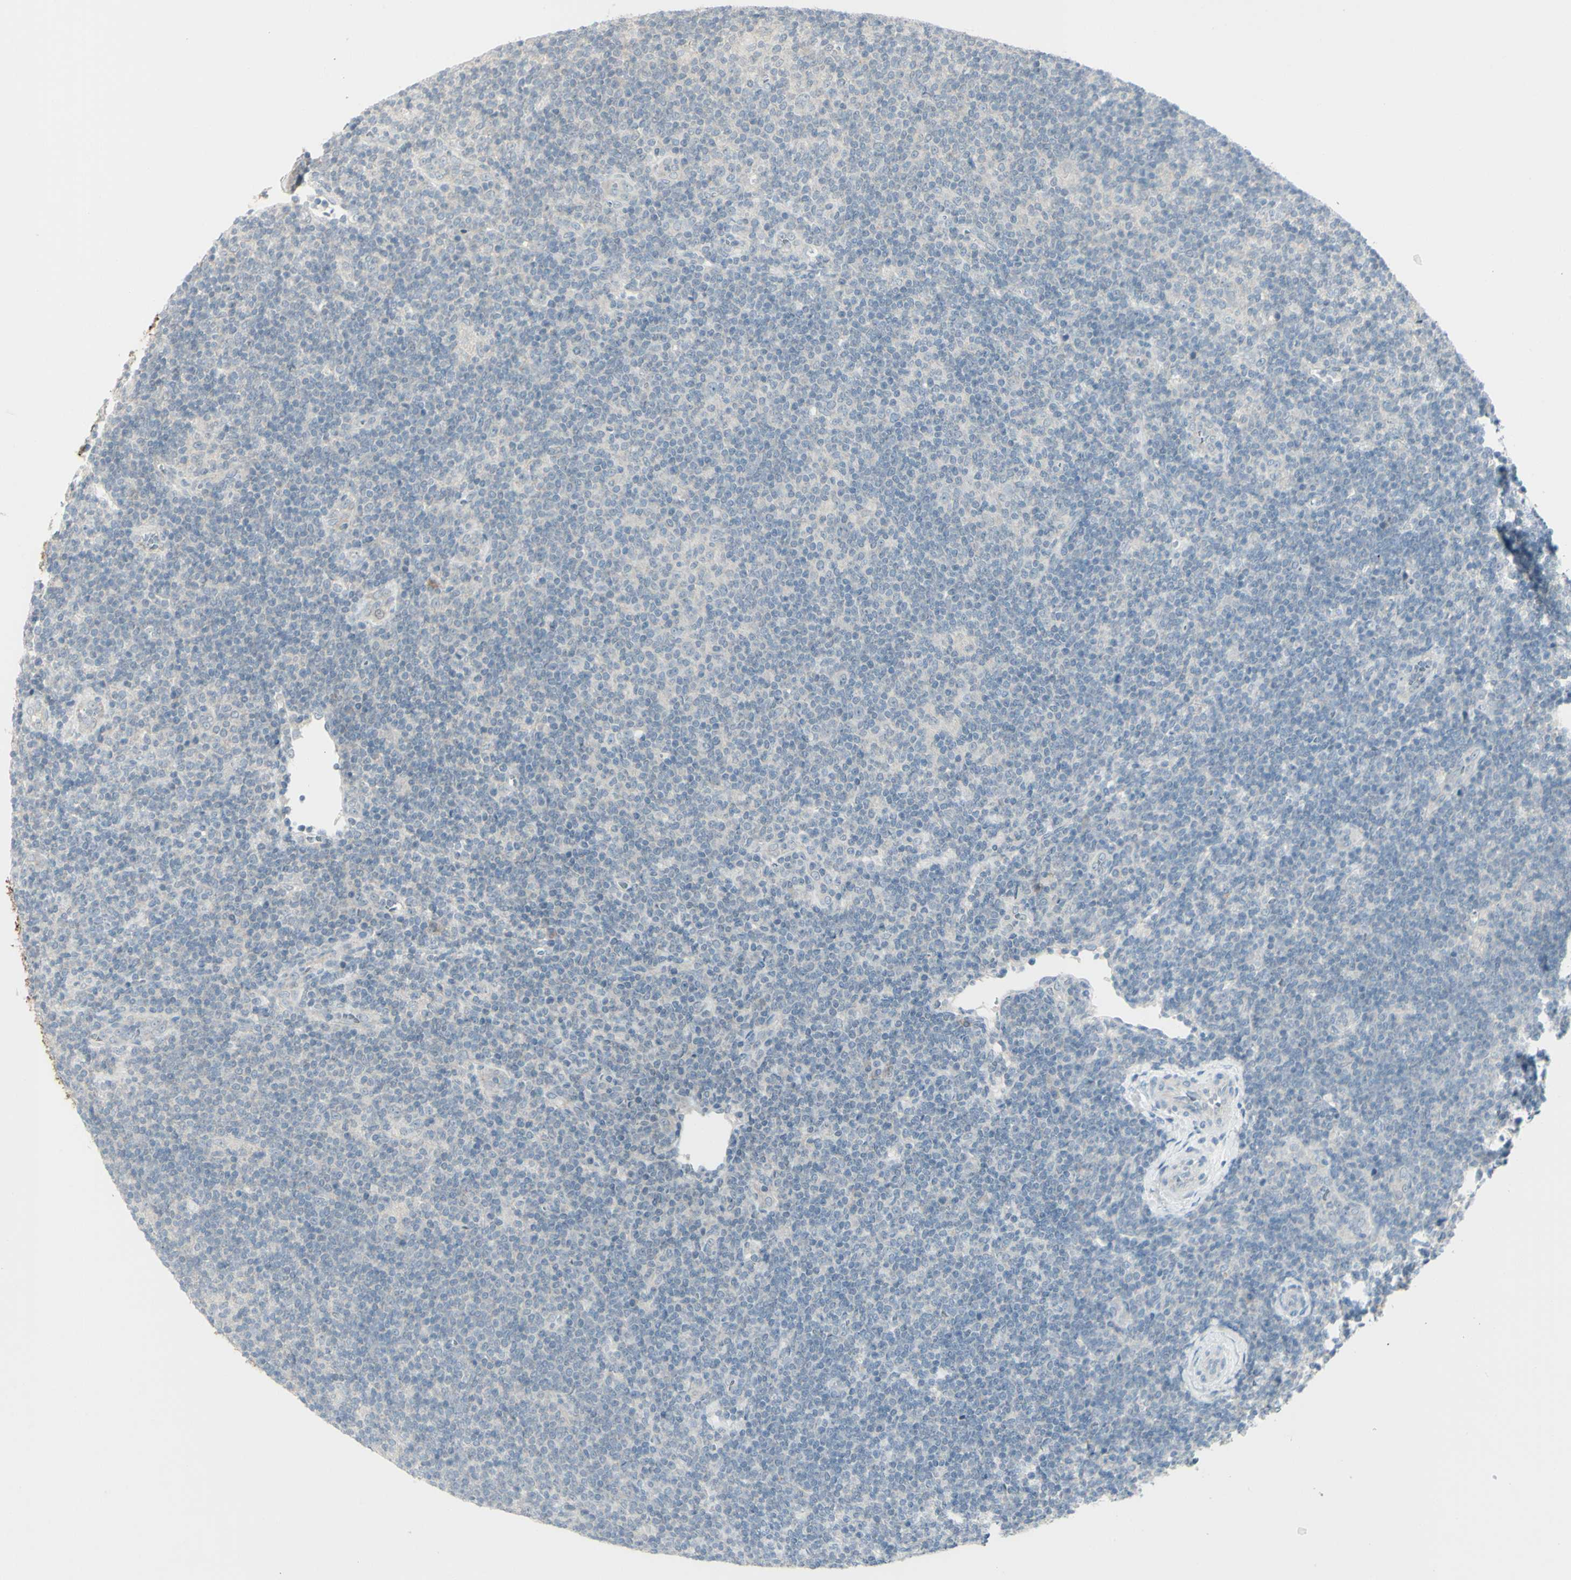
{"staining": {"intensity": "negative", "quantity": "none", "location": "none"}, "tissue": "lymphoma", "cell_type": "Tumor cells", "image_type": "cancer", "snomed": [{"axis": "morphology", "description": "Hodgkin's disease, NOS"}, {"axis": "topography", "description": "Lymph node"}], "caption": "Photomicrograph shows no protein expression in tumor cells of lymphoma tissue. Brightfield microscopy of immunohistochemistry stained with DAB (3,3'-diaminobenzidine) (brown) and hematoxylin (blue), captured at high magnification.", "gene": "SH3GL2", "patient": {"sex": "female", "age": 57}}